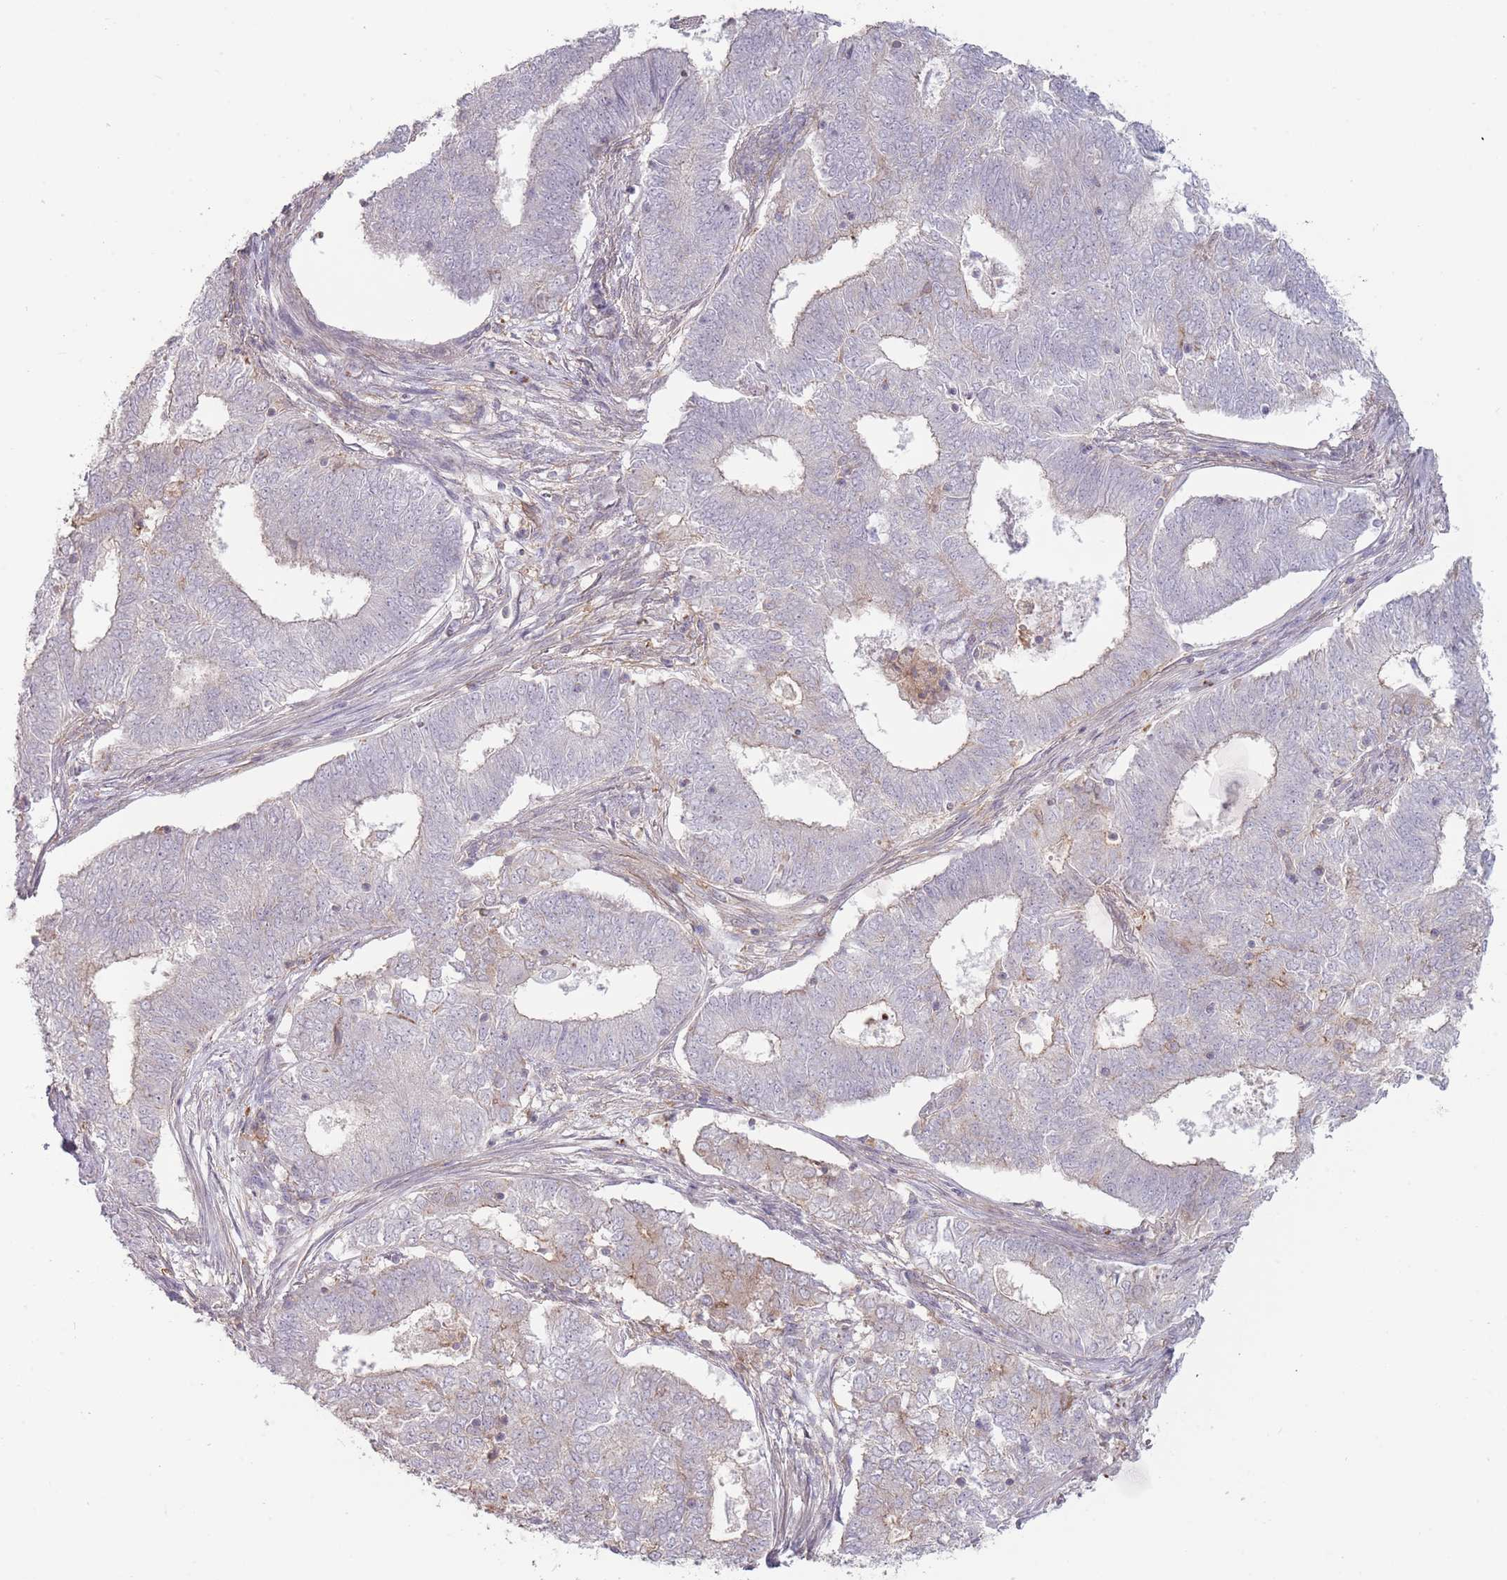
{"staining": {"intensity": "weak", "quantity": "<25%", "location": "cytoplasmic/membranous"}, "tissue": "endometrial cancer", "cell_type": "Tumor cells", "image_type": "cancer", "snomed": [{"axis": "morphology", "description": "Adenocarcinoma, NOS"}, {"axis": "topography", "description": "Endometrium"}], "caption": "This is an immunohistochemistry (IHC) photomicrograph of endometrial cancer (adenocarcinoma). There is no positivity in tumor cells.", "gene": "TET3", "patient": {"sex": "female", "age": 62}}